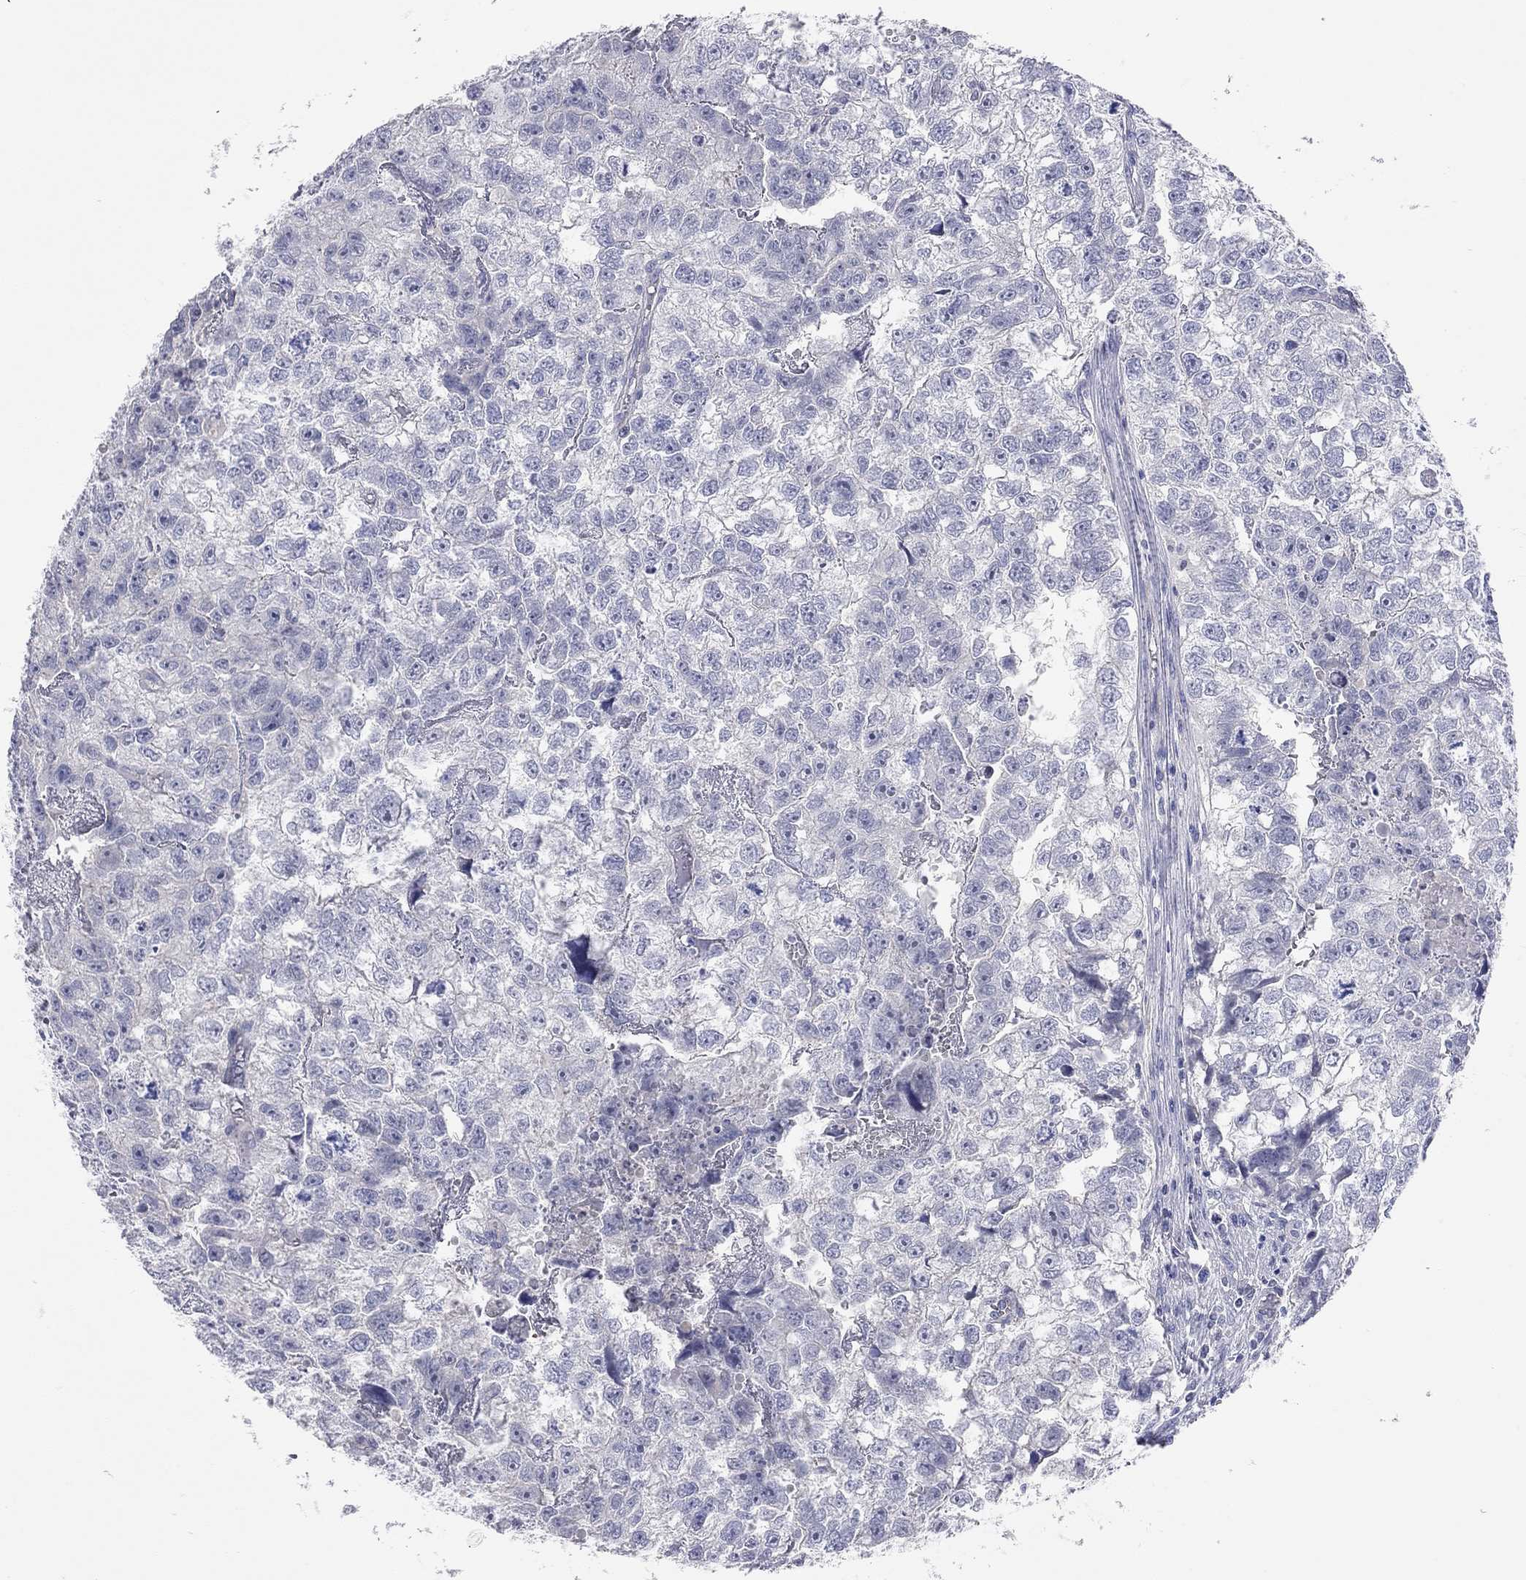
{"staining": {"intensity": "negative", "quantity": "none", "location": "none"}, "tissue": "testis cancer", "cell_type": "Tumor cells", "image_type": "cancer", "snomed": [{"axis": "morphology", "description": "Carcinoma, Embryonal, NOS"}, {"axis": "morphology", "description": "Teratoma, malignant, NOS"}, {"axis": "topography", "description": "Testis"}], "caption": "Protein analysis of malignant teratoma (testis) shows no significant positivity in tumor cells.", "gene": "KCNB1", "patient": {"sex": "male", "age": 44}}